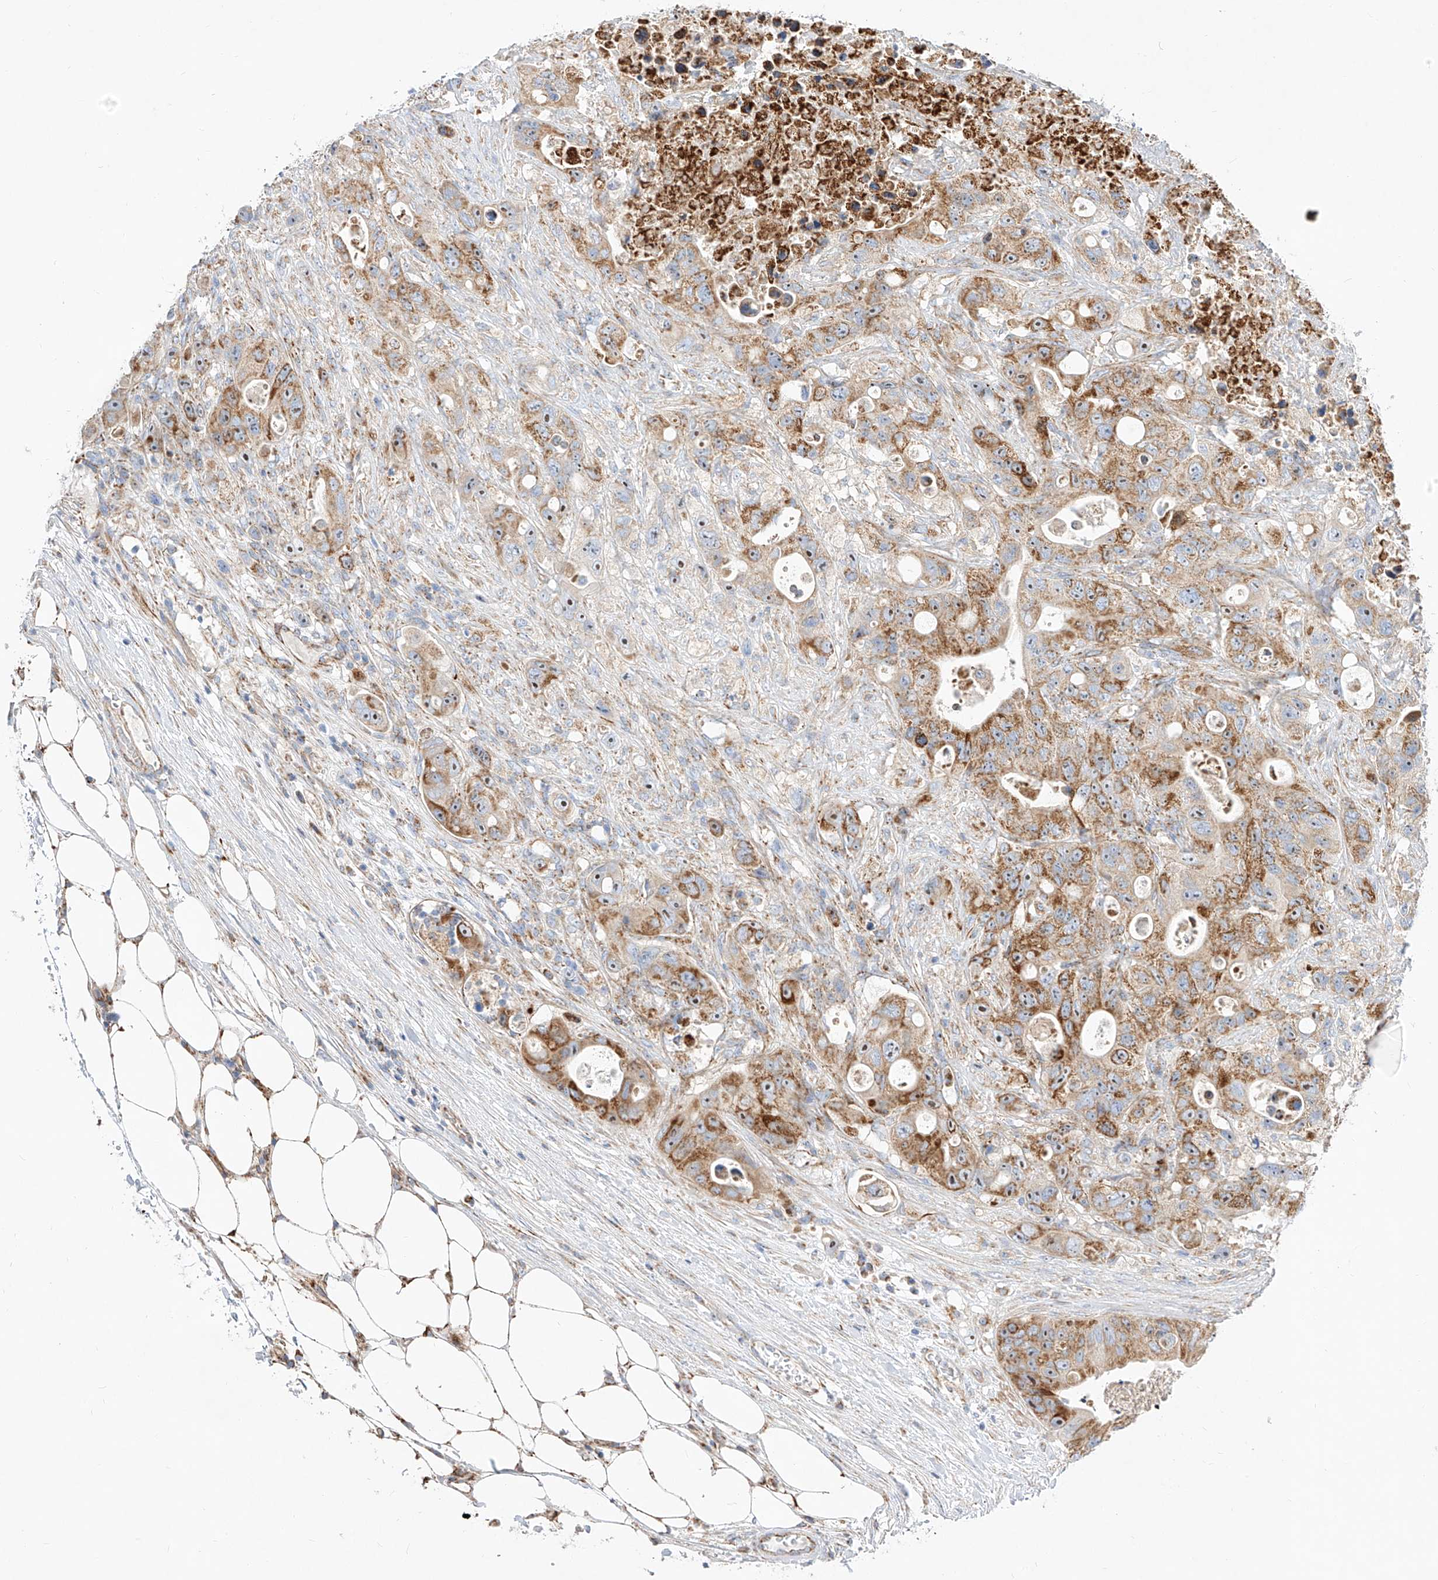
{"staining": {"intensity": "moderate", "quantity": ">75%", "location": "cytoplasmic/membranous"}, "tissue": "colorectal cancer", "cell_type": "Tumor cells", "image_type": "cancer", "snomed": [{"axis": "morphology", "description": "Adenocarcinoma, NOS"}, {"axis": "topography", "description": "Colon"}], "caption": "Tumor cells display medium levels of moderate cytoplasmic/membranous expression in about >75% of cells in colorectal cancer. The staining was performed using DAB to visualize the protein expression in brown, while the nuclei were stained in blue with hematoxylin (Magnification: 20x).", "gene": "CST9", "patient": {"sex": "female", "age": 46}}